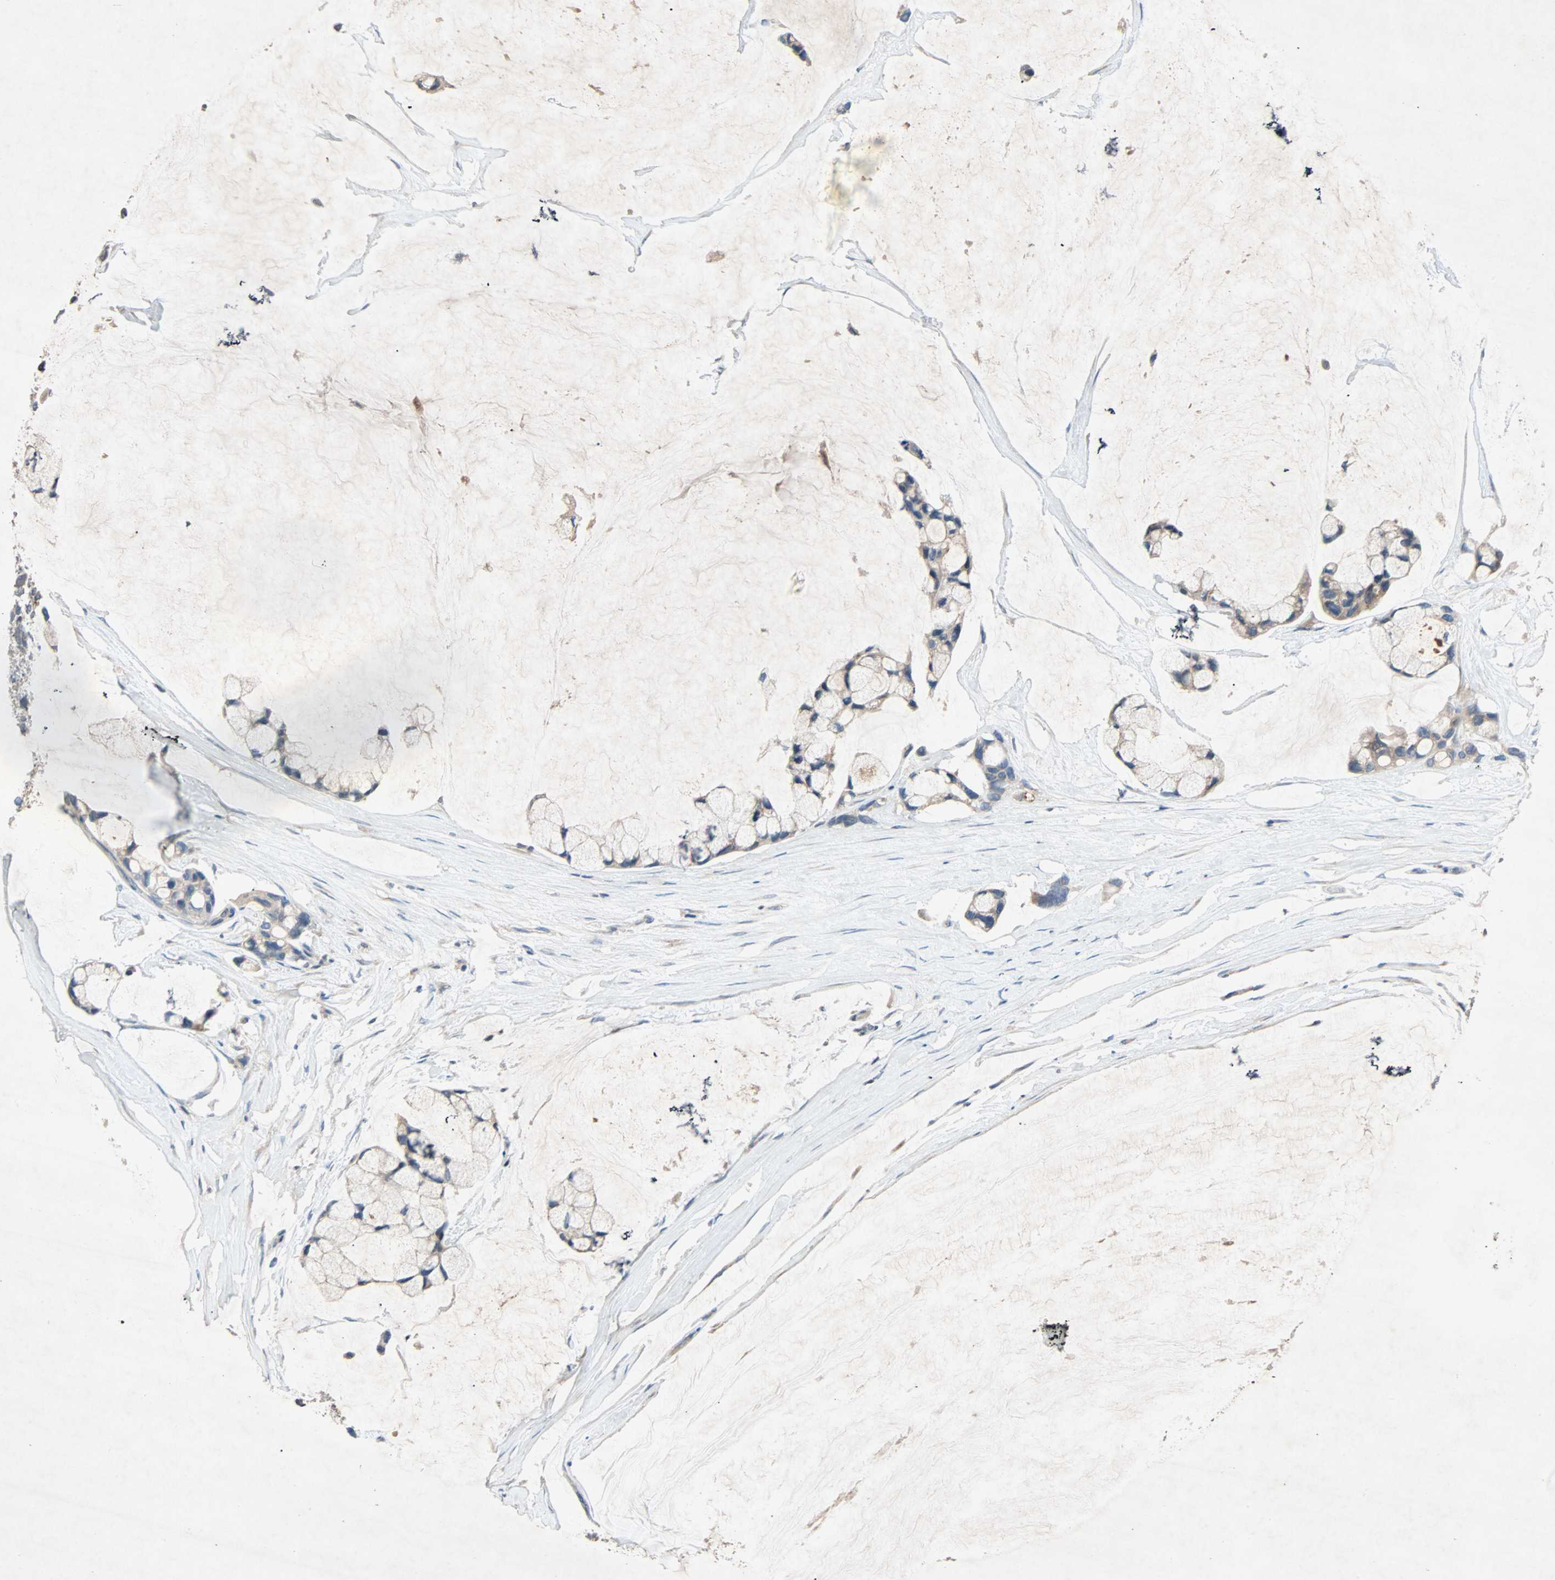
{"staining": {"intensity": "weak", "quantity": ">75%", "location": "cytoplasmic/membranous"}, "tissue": "ovarian cancer", "cell_type": "Tumor cells", "image_type": "cancer", "snomed": [{"axis": "morphology", "description": "Cystadenocarcinoma, mucinous, NOS"}, {"axis": "topography", "description": "Ovary"}], "caption": "Protein expression analysis of human mucinous cystadenocarcinoma (ovarian) reveals weak cytoplasmic/membranous staining in about >75% of tumor cells.", "gene": "XYLT1", "patient": {"sex": "female", "age": 39}}